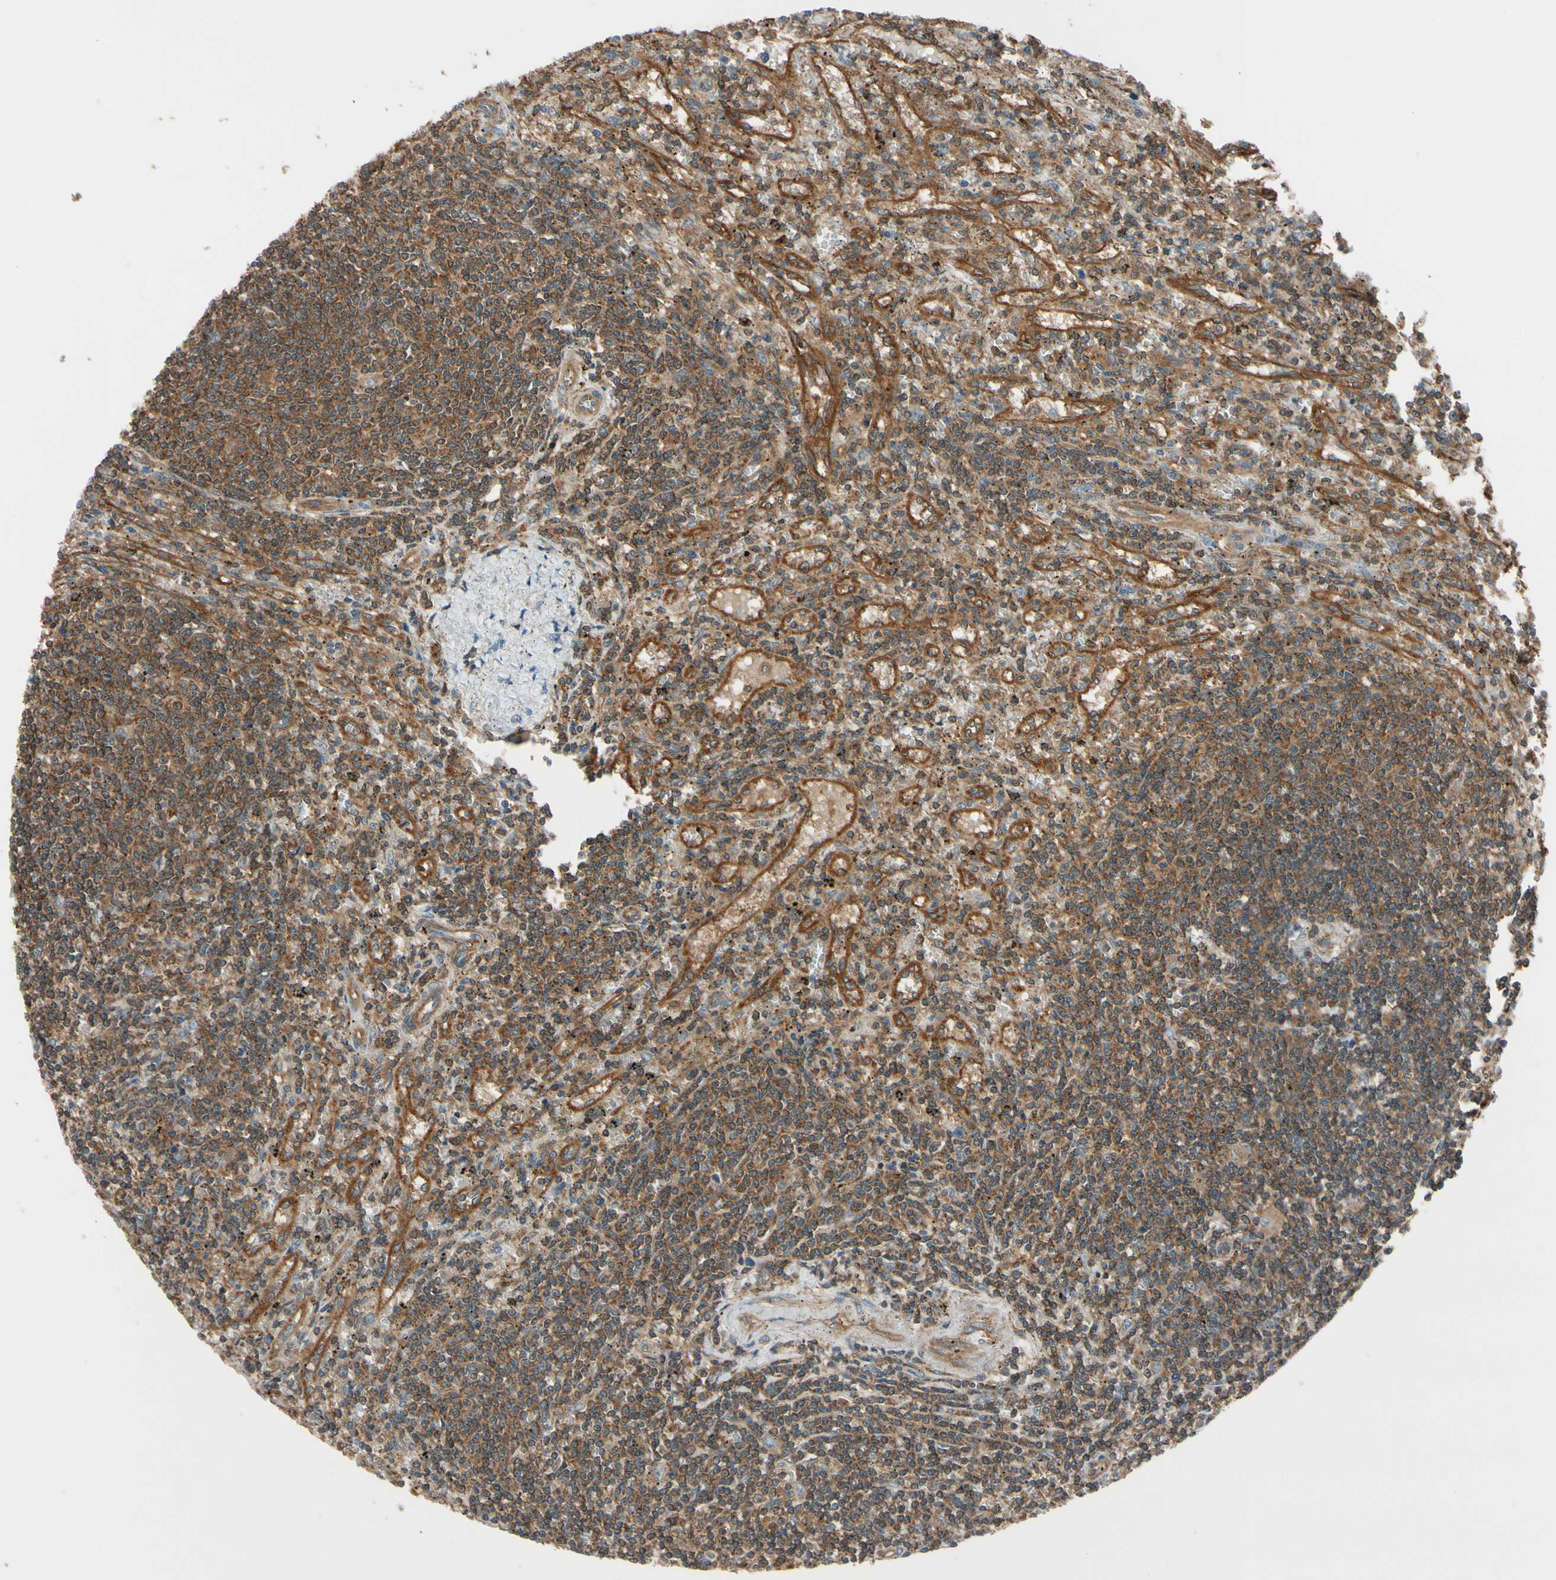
{"staining": {"intensity": "moderate", "quantity": "25%-75%", "location": "cytoplasmic/membranous"}, "tissue": "lymphoma", "cell_type": "Tumor cells", "image_type": "cancer", "snomed": [{"axis": "morphology", "description": "Malignant lymphoma, non-Hodgkin's type, Low grade"}, {"axis": "topography", "description": "Spleen"}], "caption": "Immunohistochemical staining of lymphoma shows moderate cytoplasmic/membranous protein staining in about 25%-75% of tumor cells. (DAB IHC, brown staining for protein, blue staining for nuclei).", "gene": "EPS15", "patient": {"sex": "male", "age": 76}}